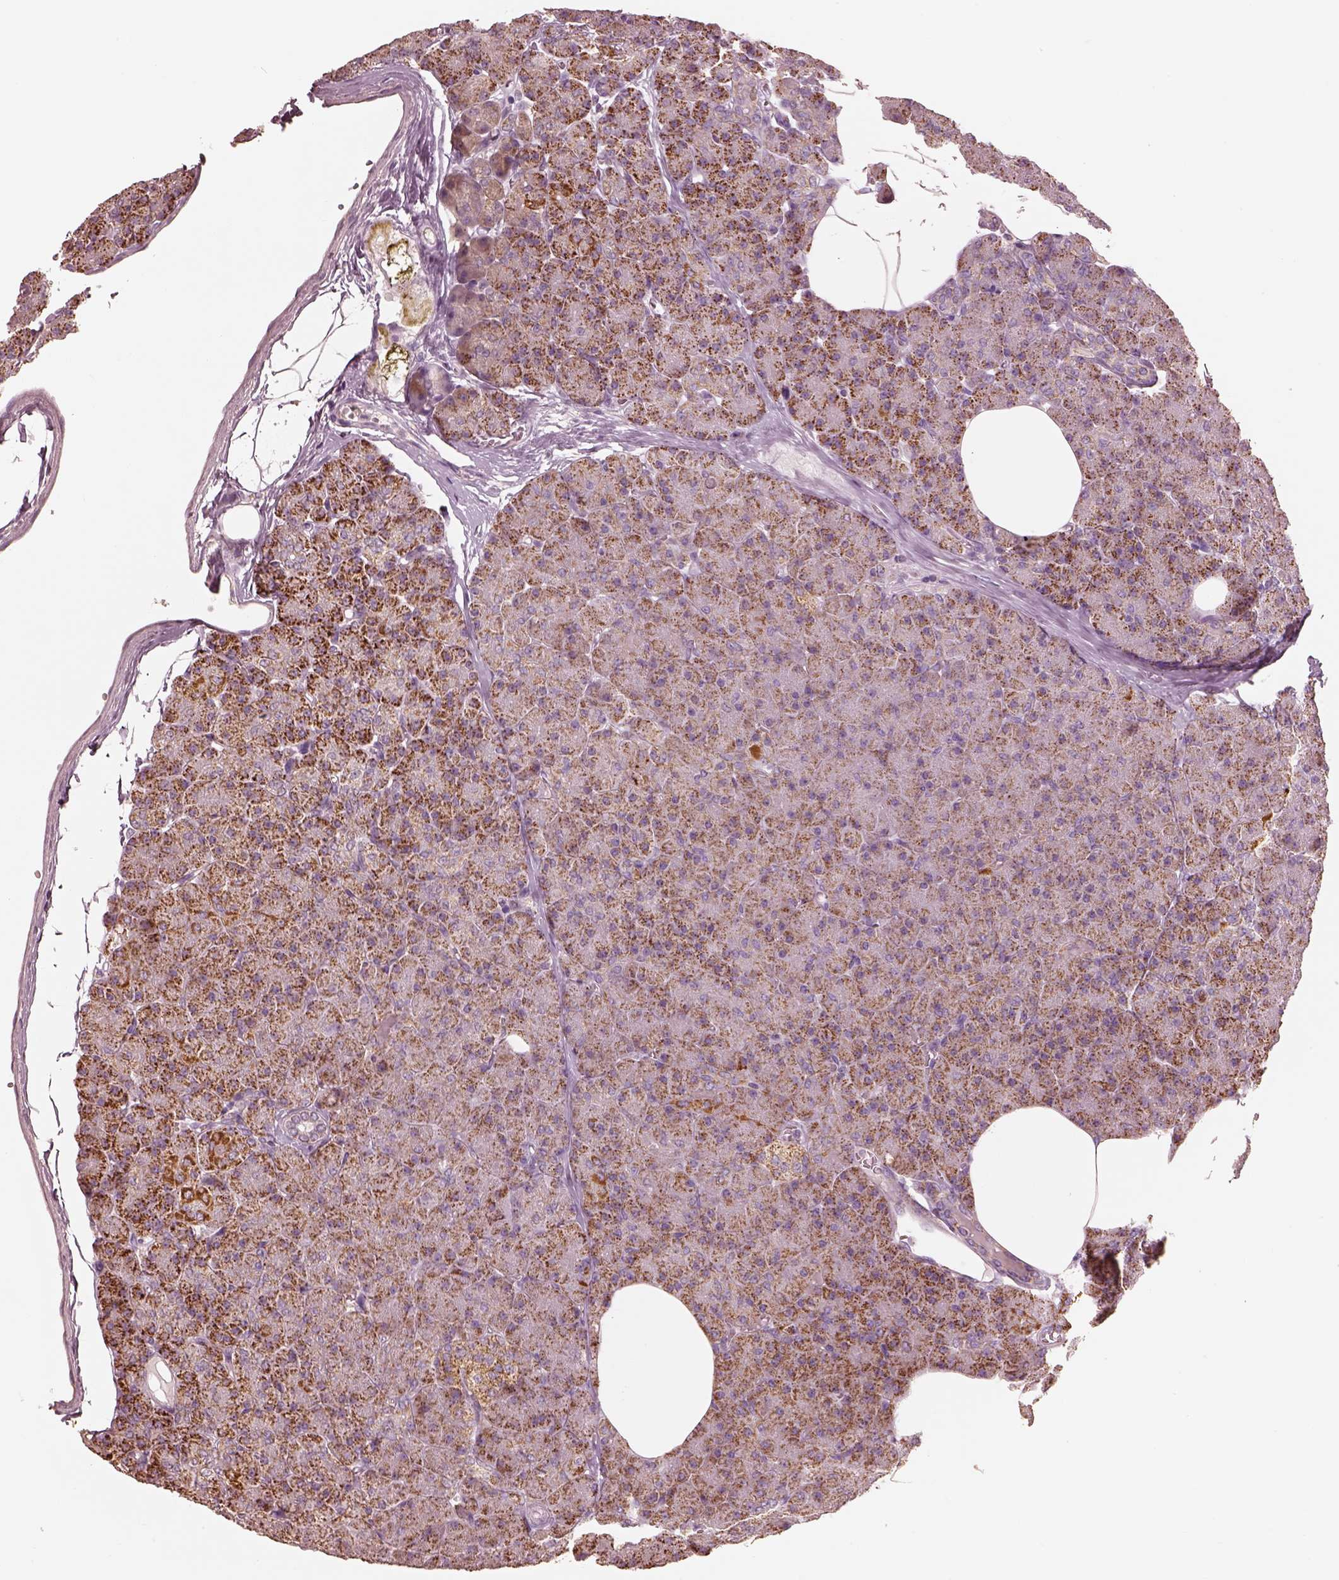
{"staining": {"intensity": "strong", "quantity": ">75%", "location": "cytoplasmic/membranous"}, "tissue": "pancreas", "cell_type": "Exocrine glandular cells", "image_type": "normal", "snomed": [{"axis": "morphology", "description": "Normal tissue, NOS"}, {"axis": "topography", "description": "Pancreas"}], "caption": "Immunohistochemical staining of benign human pancreas displays >75% levels of strong cytoplasmic/membranous protein staining in approximately >75% of exocrine glandular cells. (IHC, brightfield microscopy, high magnification).", "gene": "ENTPD6", "patient": {"sex": "female", "age": 45}}